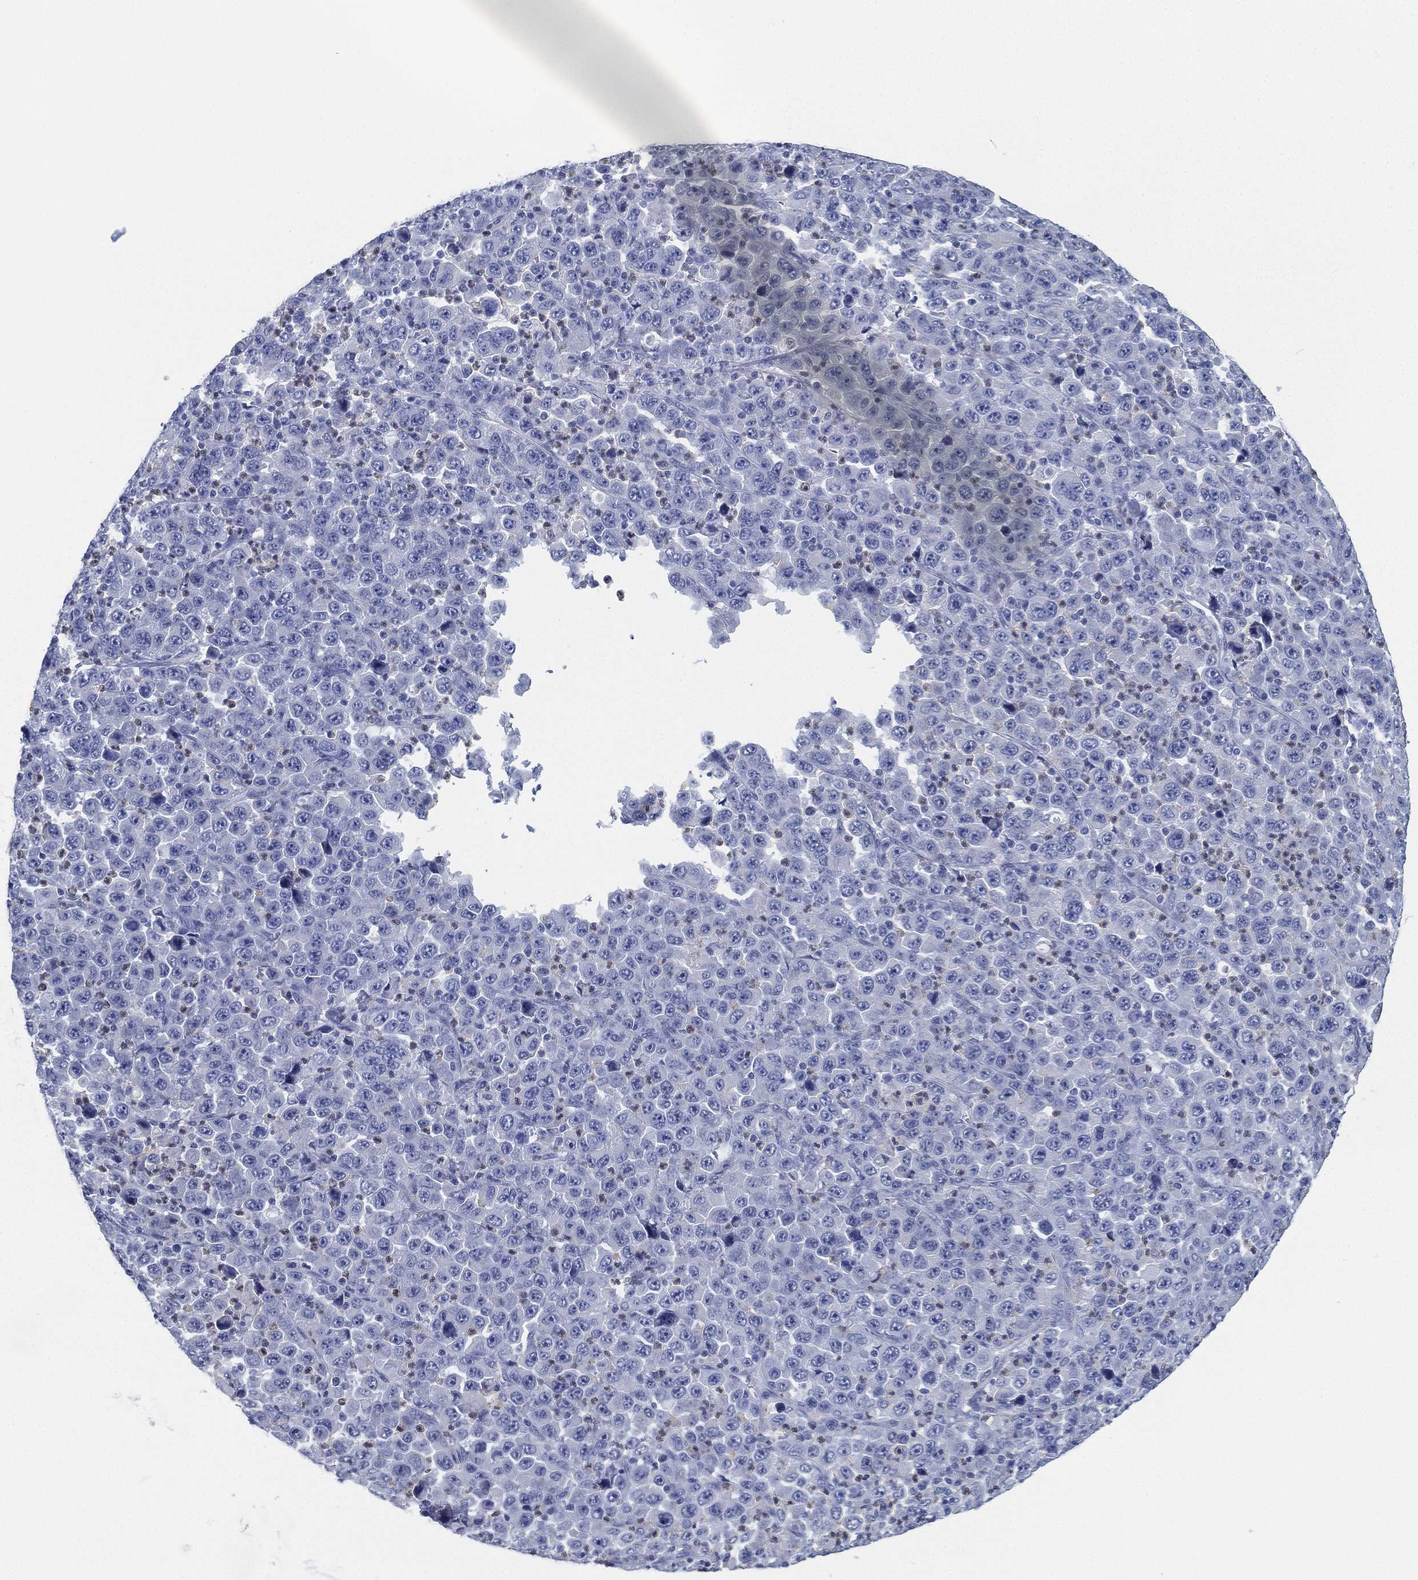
{"staining": {"intensity": "negative", "quantity": "none", "location": "none"}, "tissue": "stomach cancer", "cell_type": "Tumor cells", "image_type": "cancer", "snomed": [{"axis": "morphology", "description": "Normal tissue, NOS"}, {"axis": "morphology", "description": "Adenocarcinoma, NOS"}, {"axis": "topography", "description": "Stomach, upper"}, {"axis": "topography", "description": "Stomach"}], "caption": "IHC of stomach adenocarcinoma exhibits no staining in tumor cells.", "gene": "DEFB121", "patient": {"sex": "male", "age": 59}}